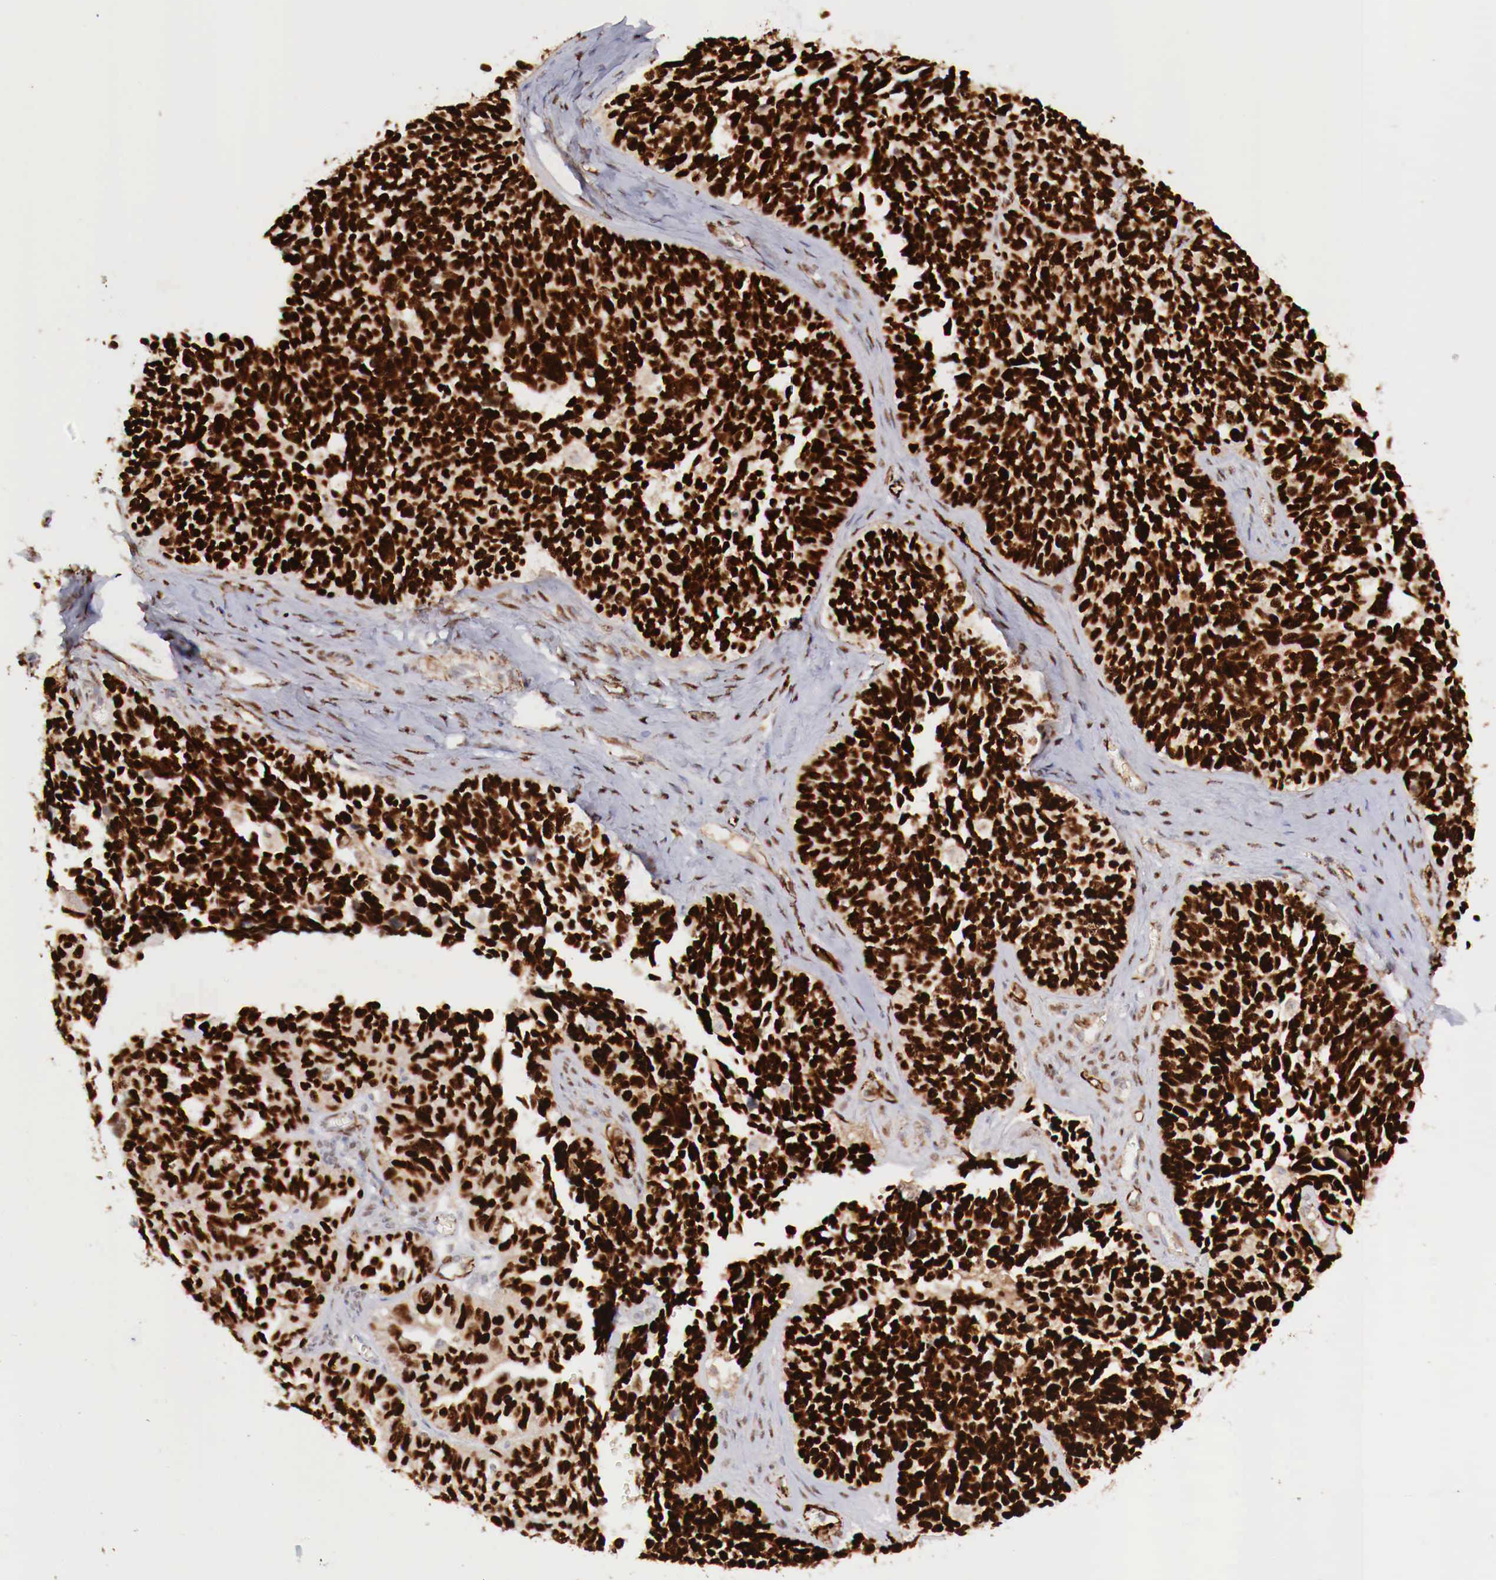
{"staining": {"intensity": "strong", "quantity": ">75%", "location": "nuclear"}, "tissue": "ovarian cancer", "cell_type": "Tumor cells", "image_type": "cancer", "snomed": [{"axis": "morphology", "description": "Cystadenocarcinoma, serous, NOS"}, {"axis": "topography", "description": "Ovary"}], "caption": "There is high levels of strong nuclear expression in tumor cells of ovarian serous cystadenocarcinoma, as demonstrated by immunohistochemical staining (brown color).", "gene": "WT1", "patient": {"sex": "female", "age": 77}}